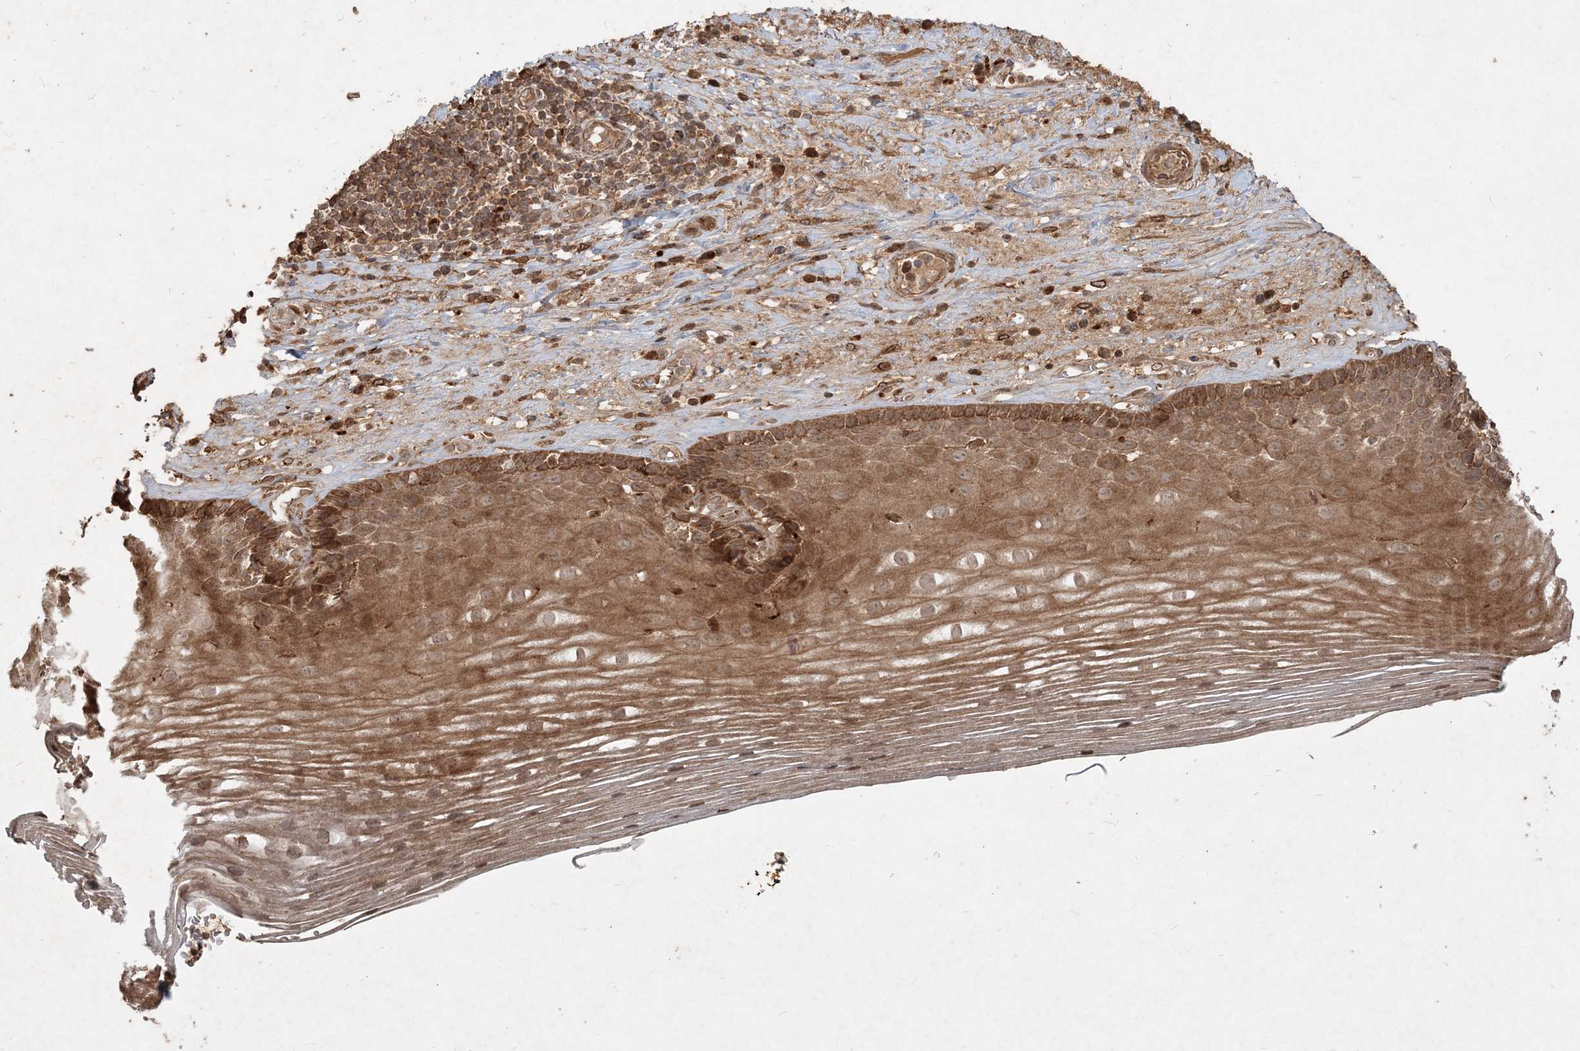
{"staining": {"intensity": "moderate", "quantity": ">75%", "location": "cytoplasmic/membranous"}, "tissue": "esophagus", "cell_type": "Squamous epithelial cells", "image_type": "normal", "snomed": [{"axis": "morphology", "description": "Normal tissue, NOS"}, {"axis": "topography", "description": "Esophagus"}], "caption": "This histopathology image exhibits benign esophagus stained with immunohistochemistry (IHC) to label a protein in brown. The cytoplasmic/membranous of squamous epithelial cells show moderate positivity for the protein. Nuclei are counter-stained blue.", "gene": "NARS1", "patient": {"sex": "male", "age": 62}}